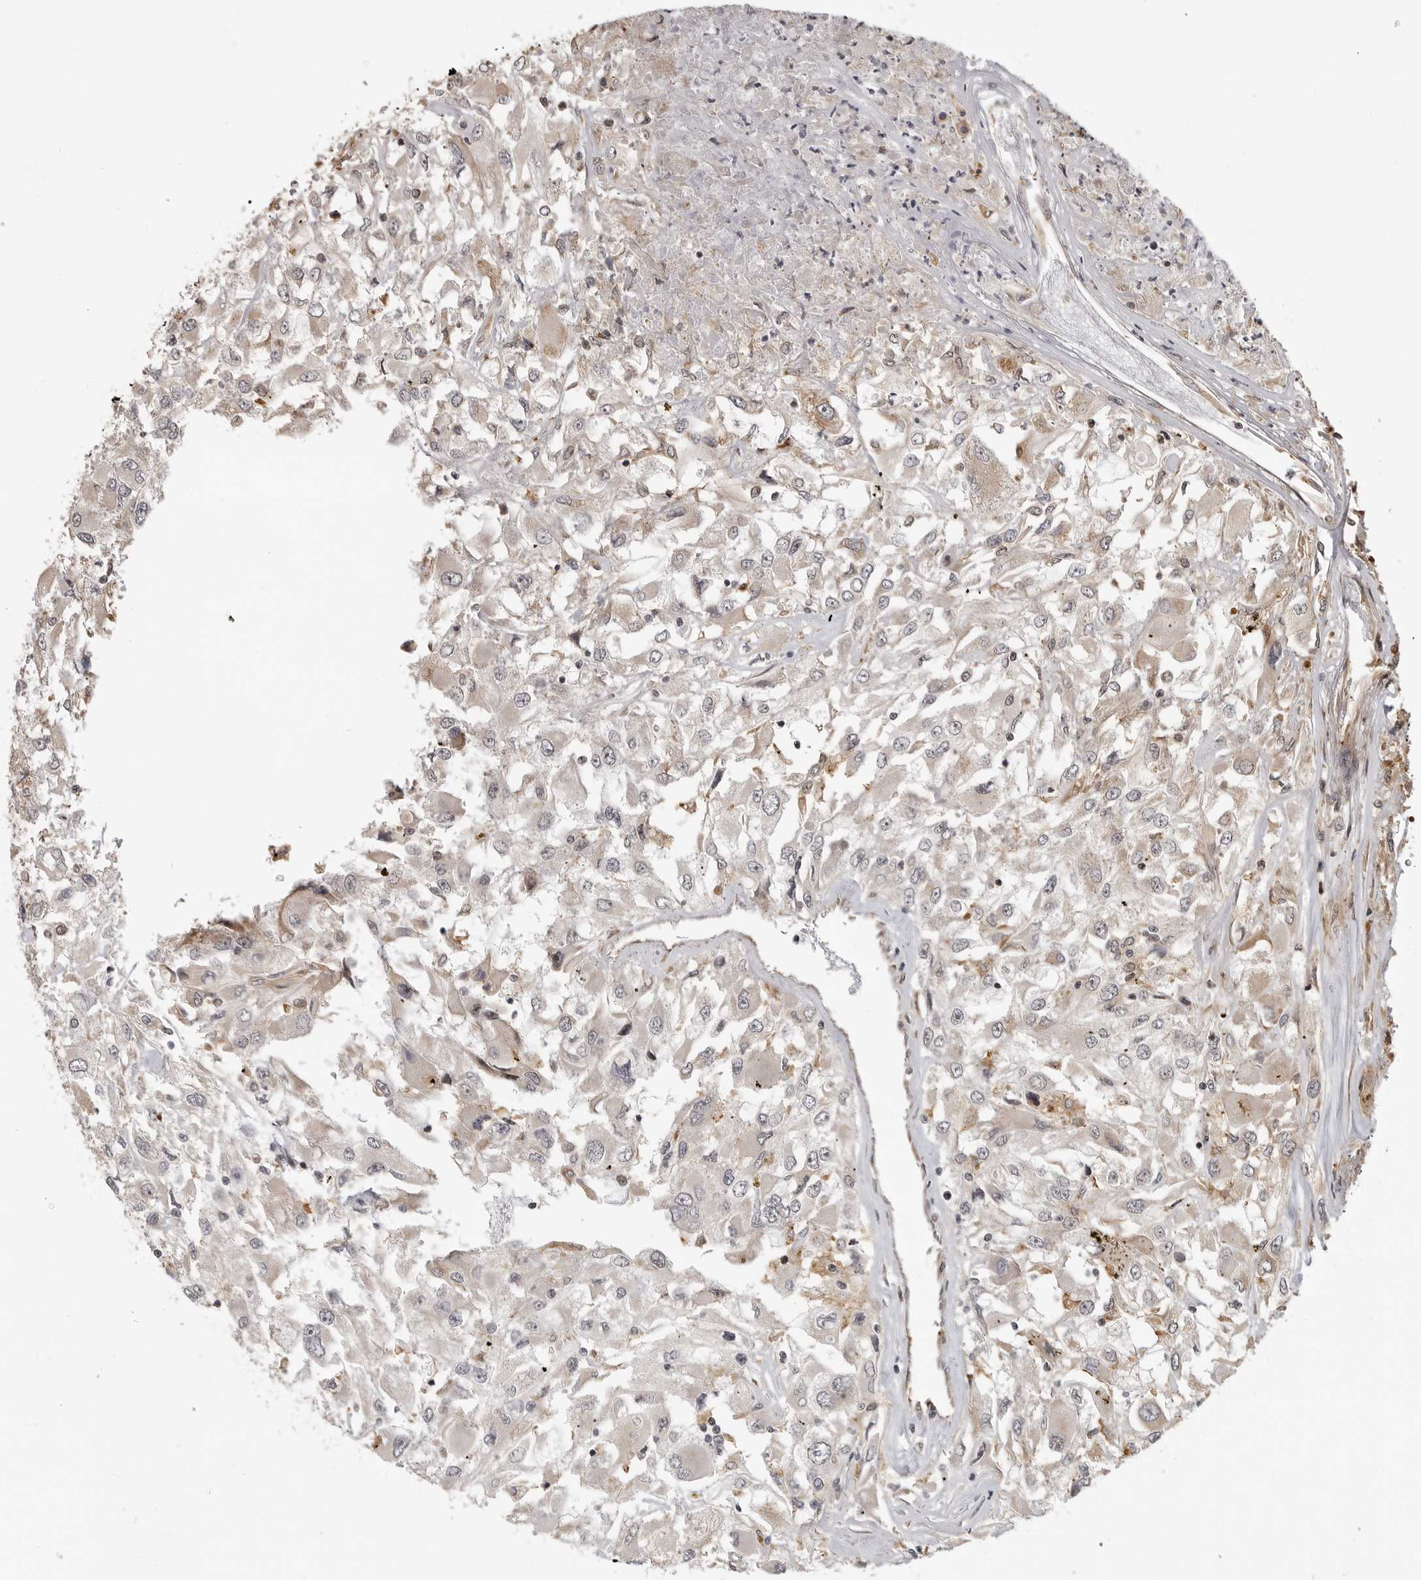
{"staining": {"intensity": "weak", "quantity": "<25%", "location": "cytoplasmic/membranous"}, "tissue": "renal cancer", "cell_type": "Tumor cells", "image_type": "cancer", "snomed": [{"axis": "morphology", "description": "Adenocarcinoma, NOS"}, {"axis": "topography", "description": "Kidney"}], "caption": "Immunohistochemistry (IHC) micrograph of human renal cancer (adenocarcinoma) stained for a protein (brown), which exhibits no staining in tumor cells.", "gene": "IDO1", "patient": {"sex": "female", "age": 52}}